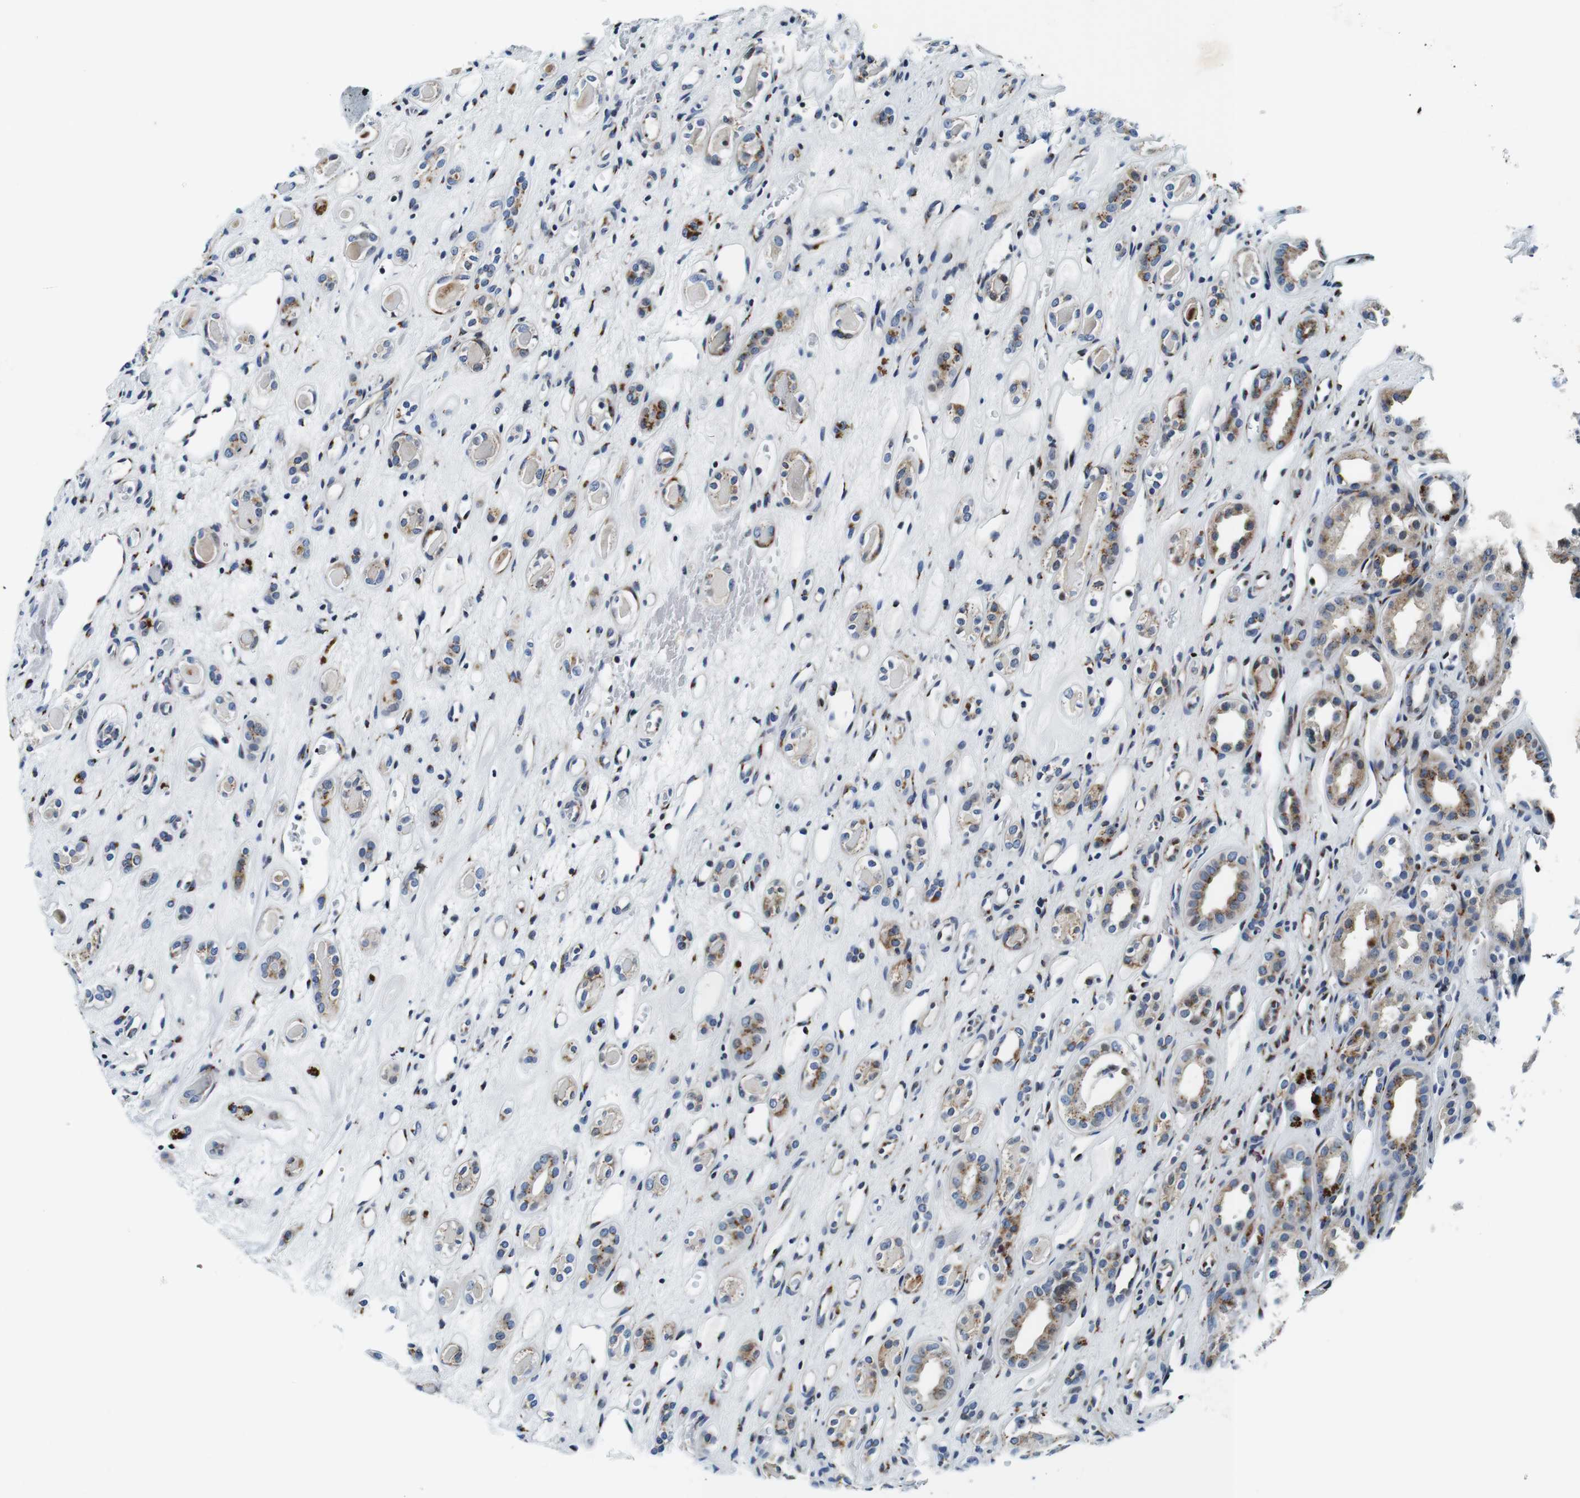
{"staining": {"intensity": "moderate", "quantity": "25%-75%", "location": "cytoplasmic/membranous"}, "tissue": "renal cancer", "cell_type": "Tumor cells", "image_type": "cancer", "snomed": [{"axis": "morphology", "description": "Adenocarcinoma, NOS"}, {"axis": "topography", "description": "Kidney"}], "caption": "Immunohistochemical staining of human renal cancer (adenocarcinoma) exhibits medium levels of moderate cytoplasmic/membranous expression in about 25%-75% of tumor cells.", "gene": "FAR2", "patient": {"sex": "female", "age": 60}}